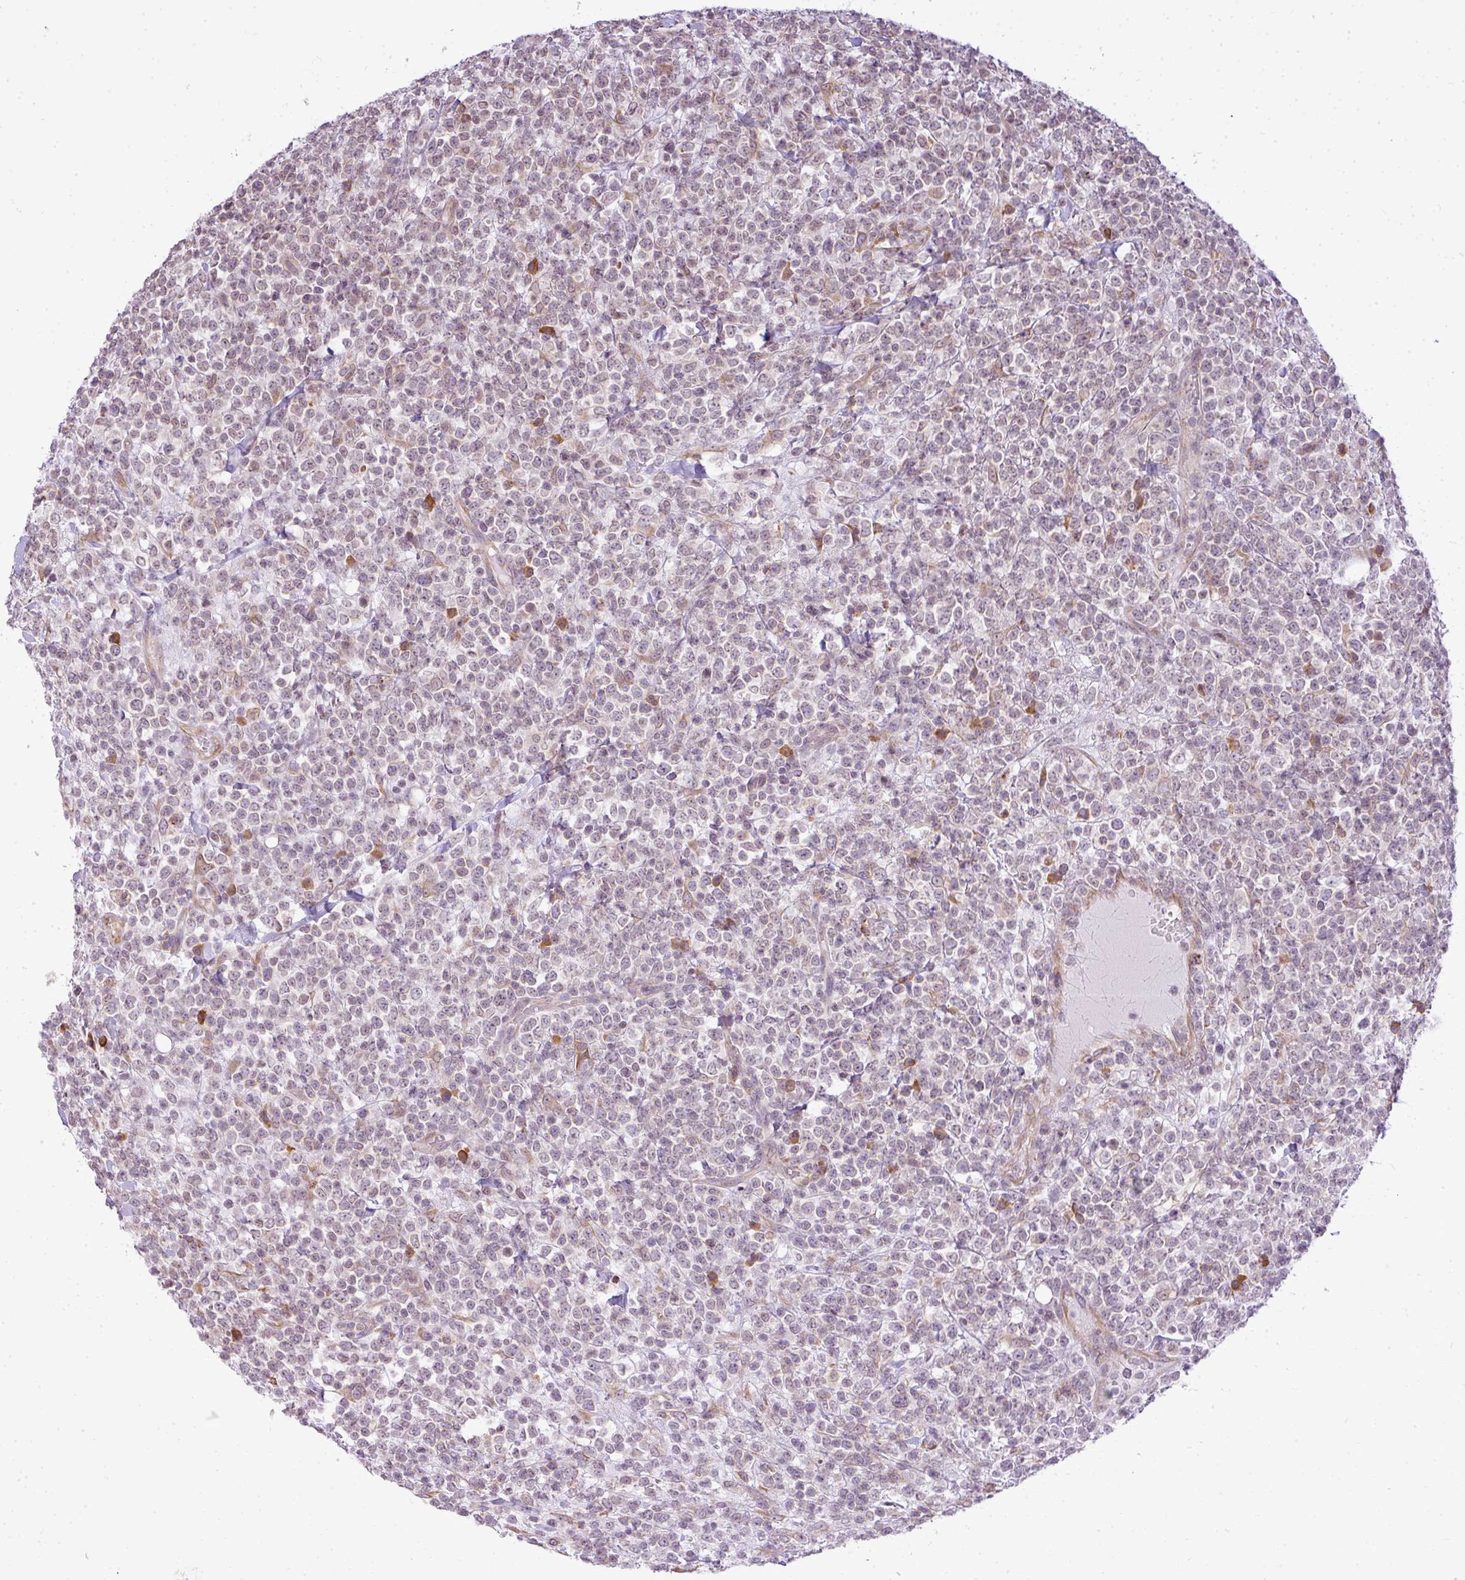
{"staining": {"intensity": "negative", "quantity": "none", "location": "none"}, "tissue": "lymphoma", "cell_type": "Tumor cells", "image_type": "cancer", "snomed": [{"axis": "morphology", "description": "Malignant lymphoma, non-Hodgkin's type, High grade"}, {"axis": "topography", "description": "Colon"}], "caption": "Lymphoma stained for a protein using immunohistochemistry (IHC) demonstrates no expression tumor cells.", "gene": "COX18", "patient": {"sex": "female", "age": 53}}